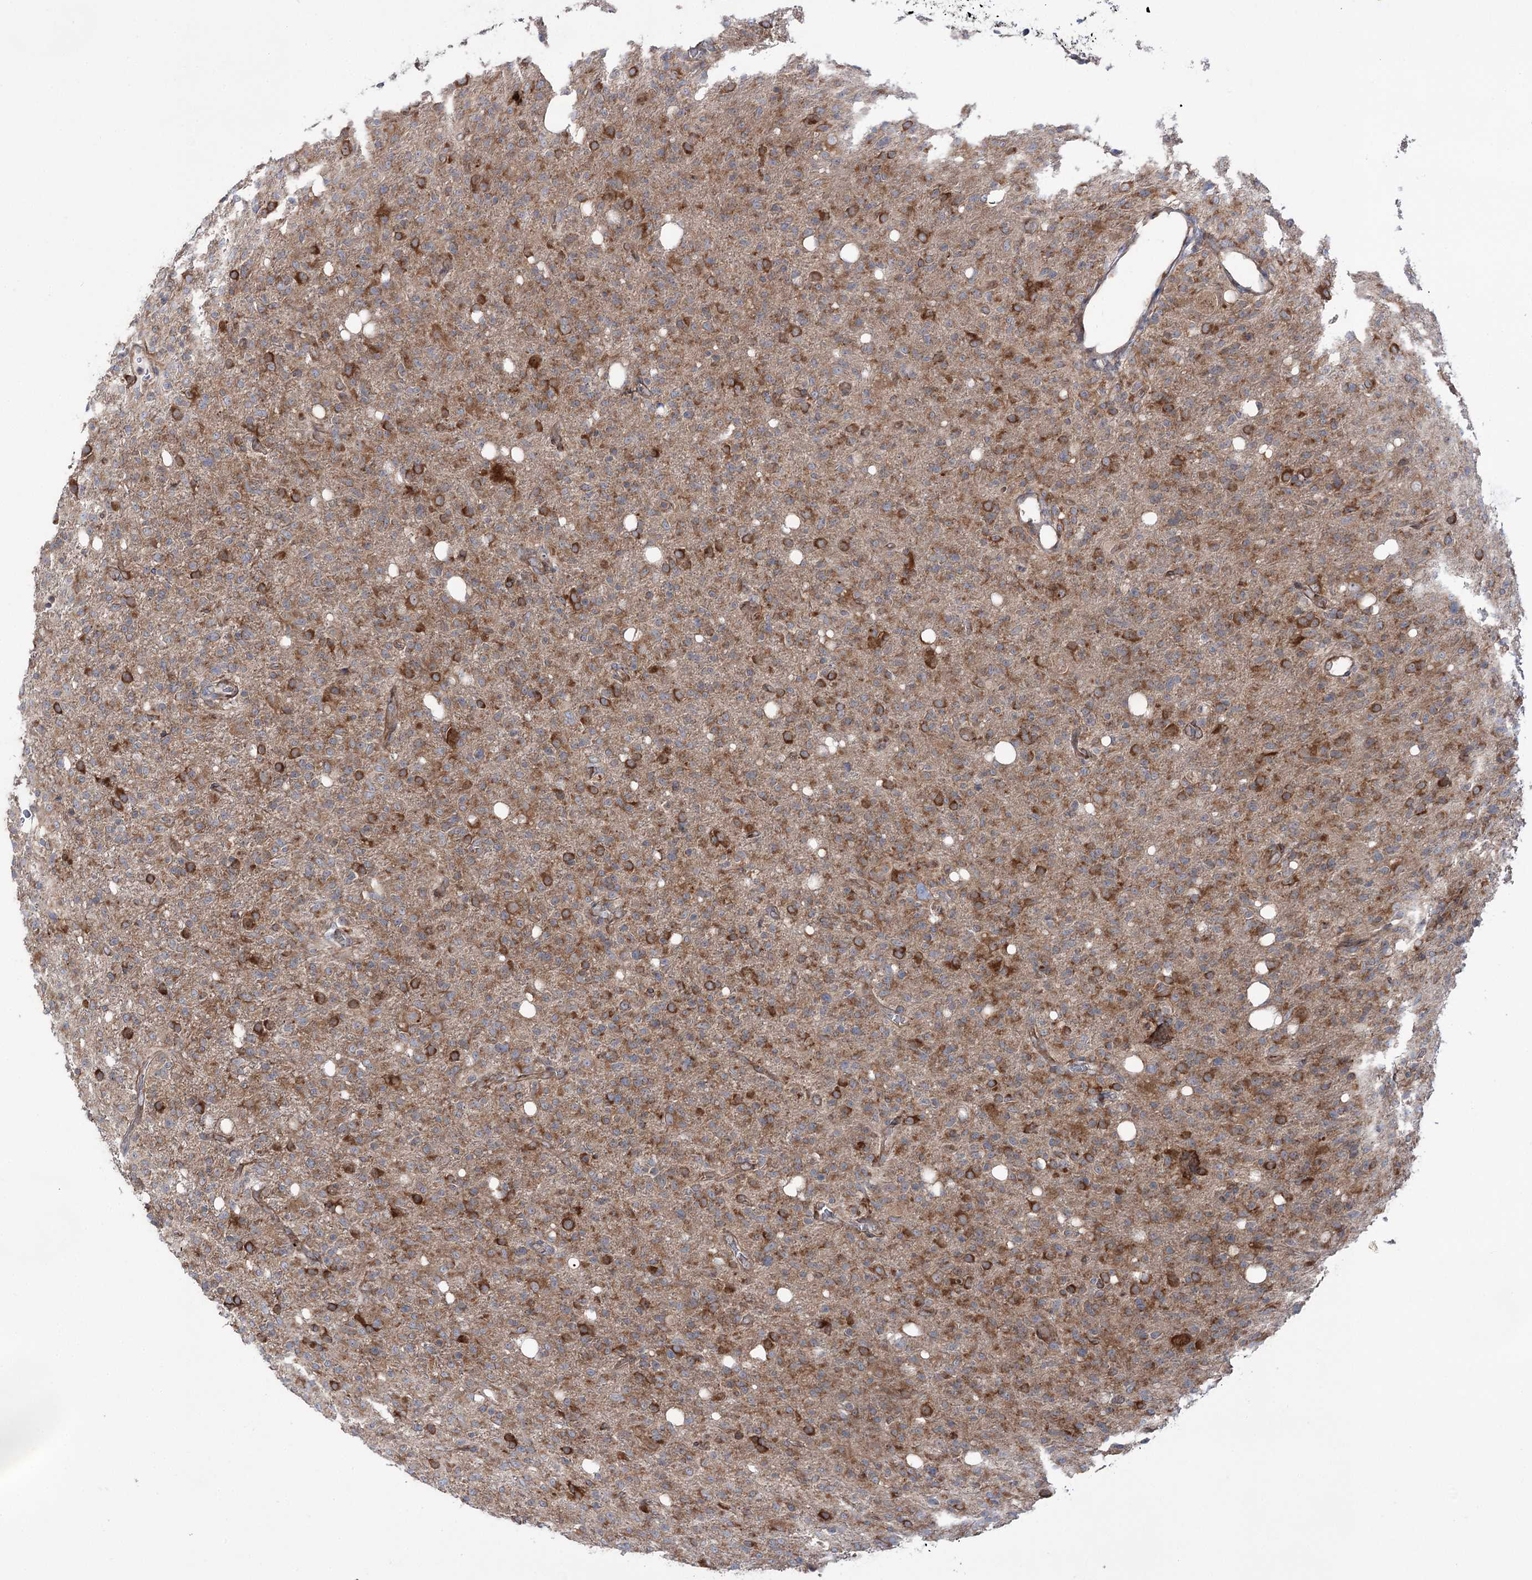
{"staining": {"intensity": "strong", "quantity": "25%-75%", "location": "cytoplasmic/membranous"}, "tissue": "glioma", "cell_type": "Tumor cells", "image_type": "cancer", "snomed": [{"axis": "morphology", "description": "Glioma, malignant, High grade"}, {"axis": "topography", "description": "Brain"}], "caption": "This is an image of immunohistochemistry staining of glioma, which shows strong staining in the cytoplasmic/membranous of tumor cells.", "gene": "VWA2", "patient": {"sex": "female", "age": 57}}